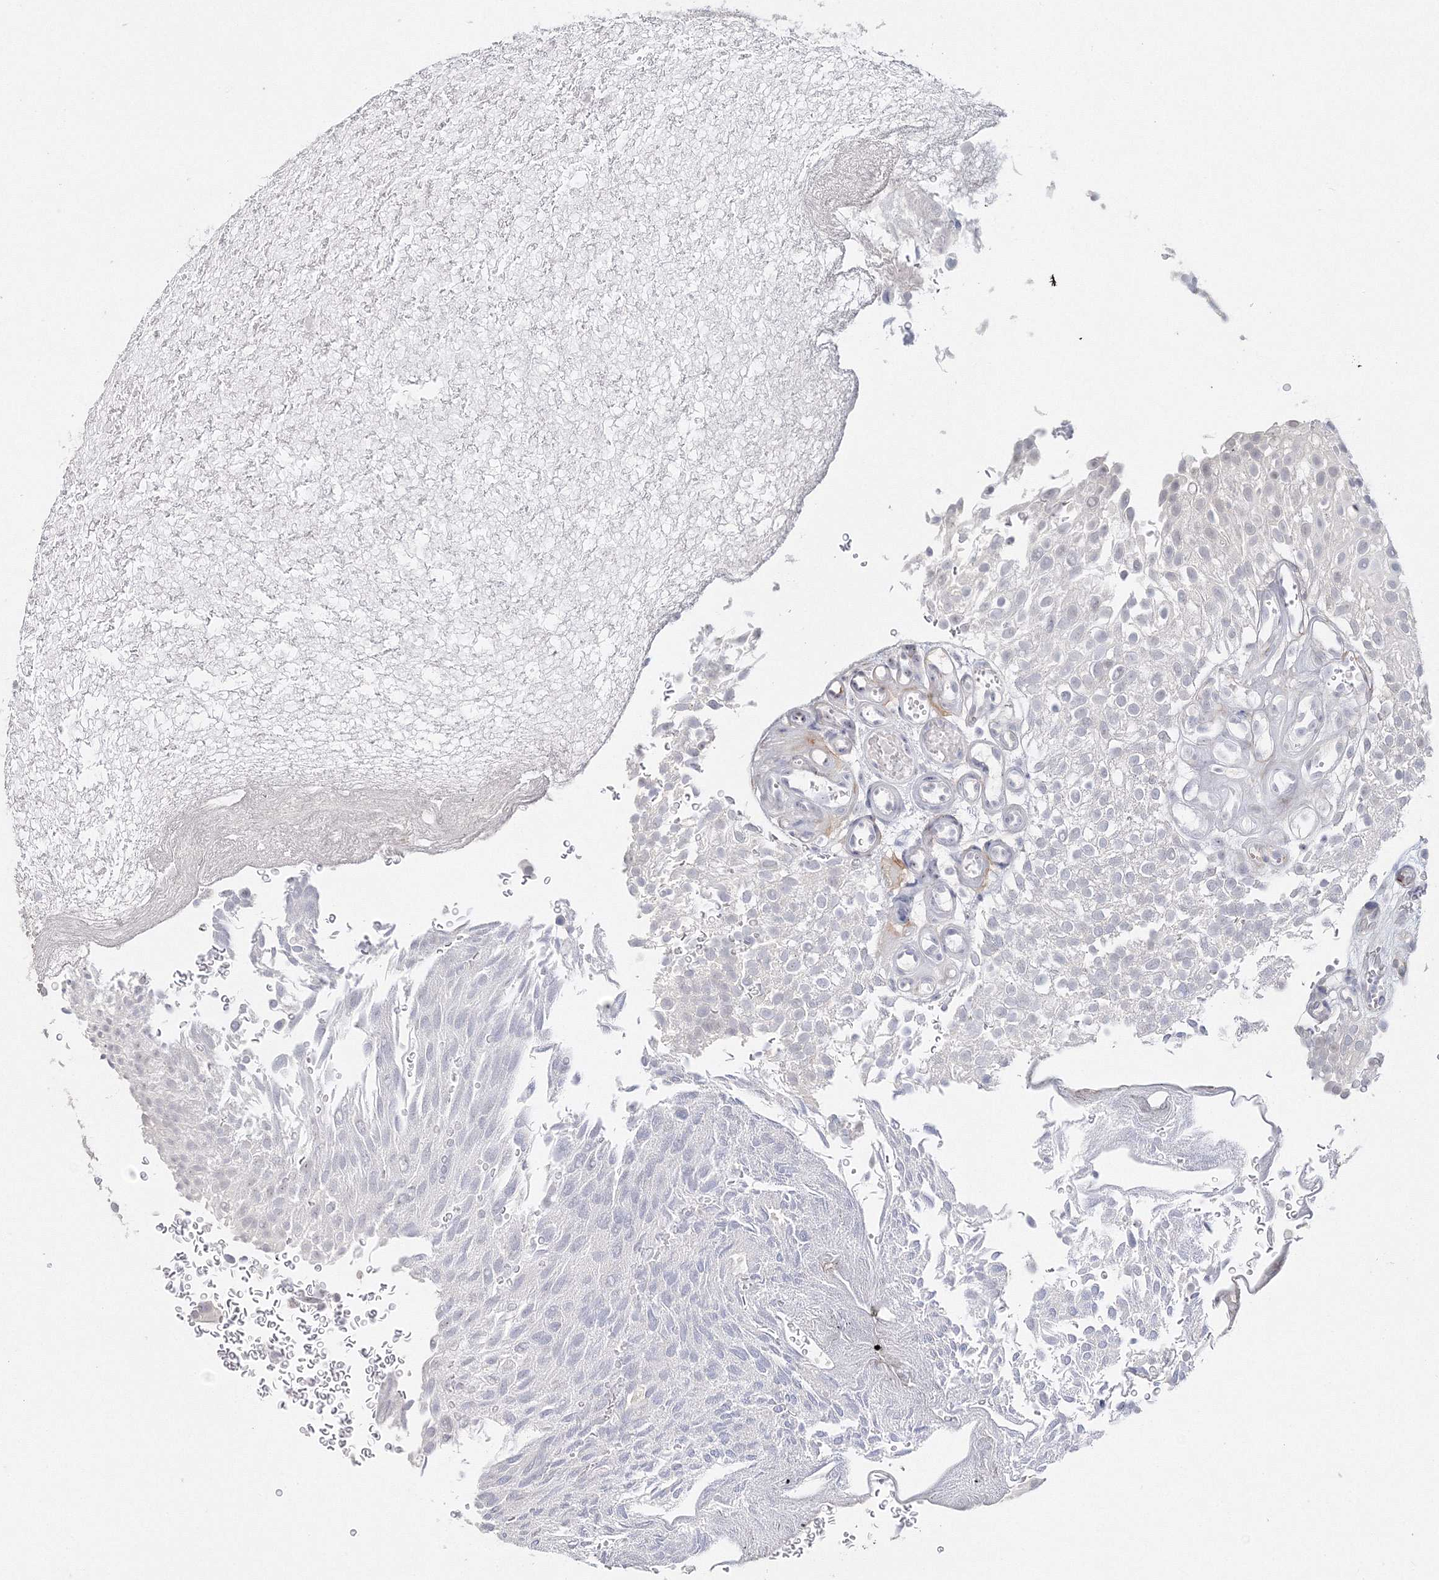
{"staining": {"intensity": "negative", "quantity": "none", "location": "none"}, "tissue": "urothelial cancer", "cell_type": "Tumor cells", "image_type": "cancer", "snomed": [{"axis": "morphology", "description": "Urothelial carcinoma, Low grade"}, {"axis": "topography", "description": "Urinary bladder"}], "caption": "Immunohistochemical staining of human urothelial cancer demonstrates no significant staining in tumor cells.", "gene": "SIRT7", "patient": {"sex": "male", "age": 78}}